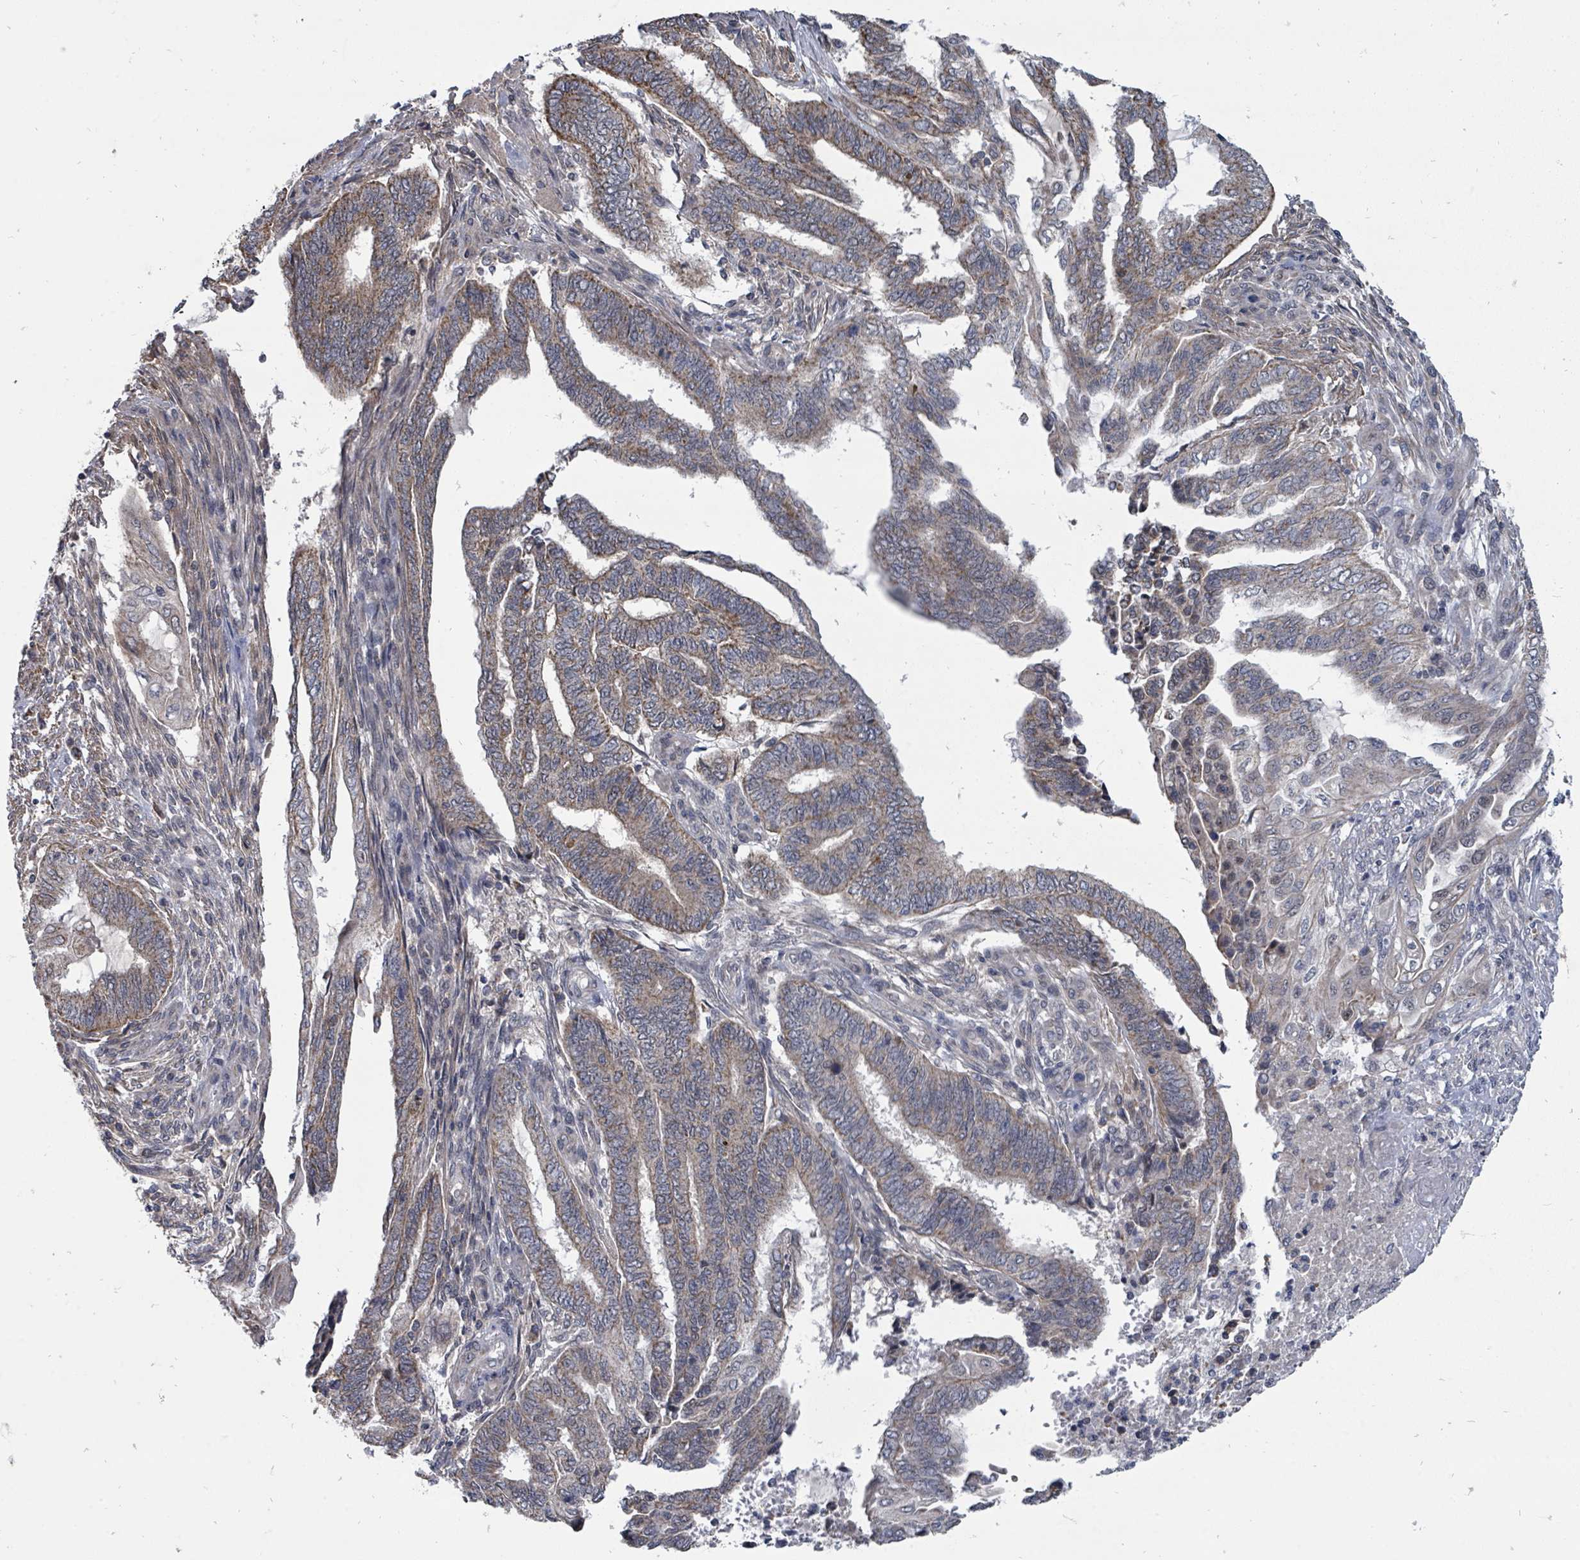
{"staining": {"intensity": "weak", "quantity": "25%-75%", "location": "cytoplasmic/membranous"}, "tissue": "endometrial cancer", "cell_type": "Tumor cells", "image_type": "cancer", "snomed": [{"axis": "morphology", "description": "Adenocarcinoma, NOS"}, {"axis": "topography", "description": "Uterus"}, {"axis": "topography", "description": "Endometrium"}], "caption": "Protein analysis of endometrial cancer tissue reveals weak cytoplasmic/membranous staining in about 25%-75% of tumor cells.", "gene": "MAGOHB", "patient": {"sex": "female", "age": 70}}